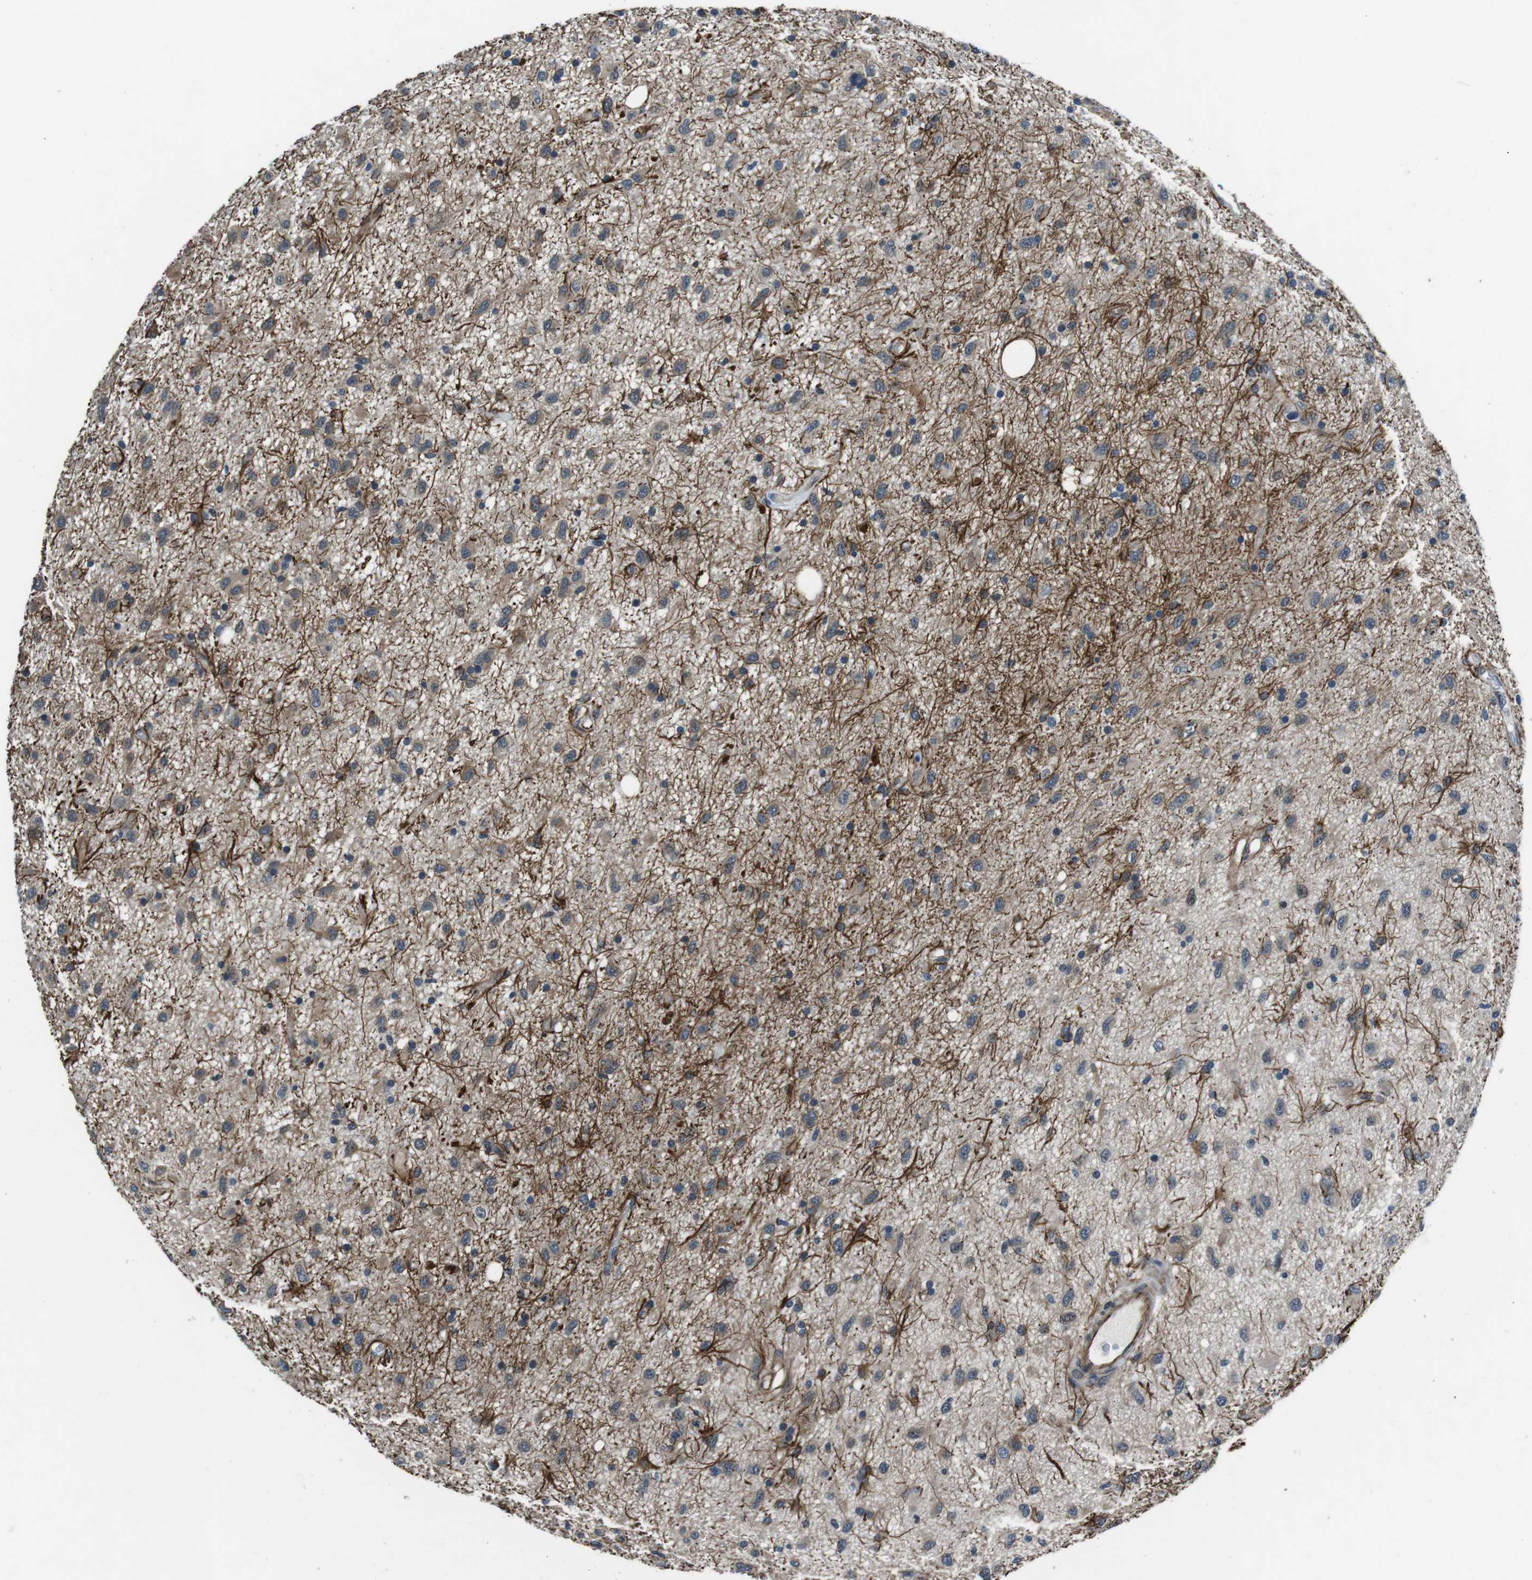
{"staining": {"intensity": "strong", "quantity": "25%-75%", "location": "cytoplasmic/membranous"}, "tissue": "glioma", "cell_type": "Tumor cells", "image_type": "cancer", "snomed": [{"axis": "morphology", "description": "Glioma, malignant, Low grade"}, {"axis": "topography", "description": "Brain"}], "caption": "Protein analysis of glioma tissue exhibits strong cytoplasmic/membranous expression in about 25%-75% of tumor cells.", "gene": "LRRC49", "patient": {"sex": "male", "age": 77}}